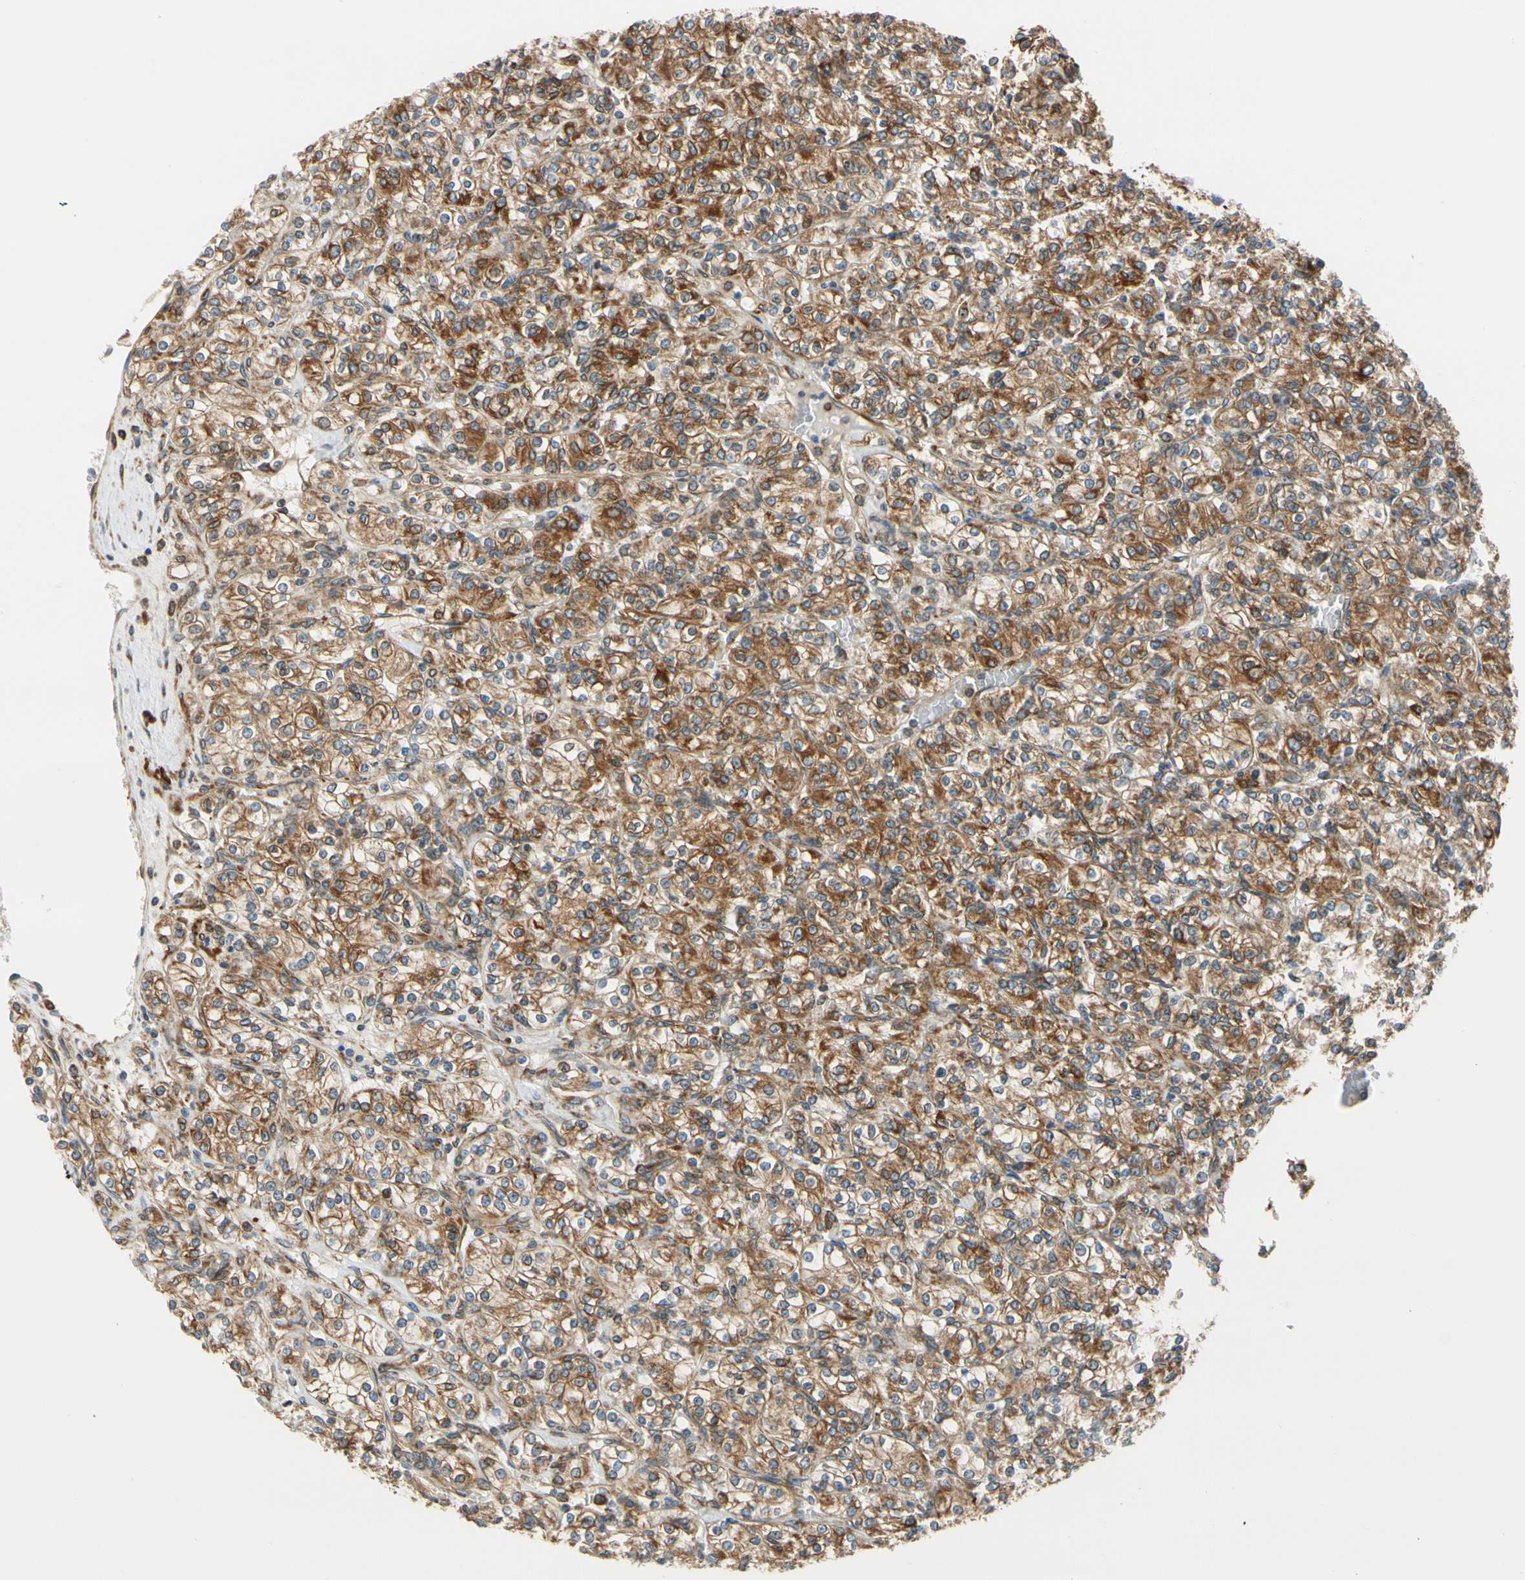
{"staining": {"intensity": "strong", "quantity": ">75%", "location": "cytoplasmic/membranous"}, "tissue": "renal cancer", "cell_type": "Tumor cells", "image_type": "cancer", "snomed": [{"axis": "morphology", "description": "Adenocarcinoma, NOS"}, {"axis": "topography", "description": "Kidney"}], "caption": "Tumor cells reveal high levels of strong cytoplasmic/membranous staining in about >75% of cells in human renal cancer (adenocarcinoma).", "gene": "CLCC1", "patient": {"sex": "male", "age": 77}}